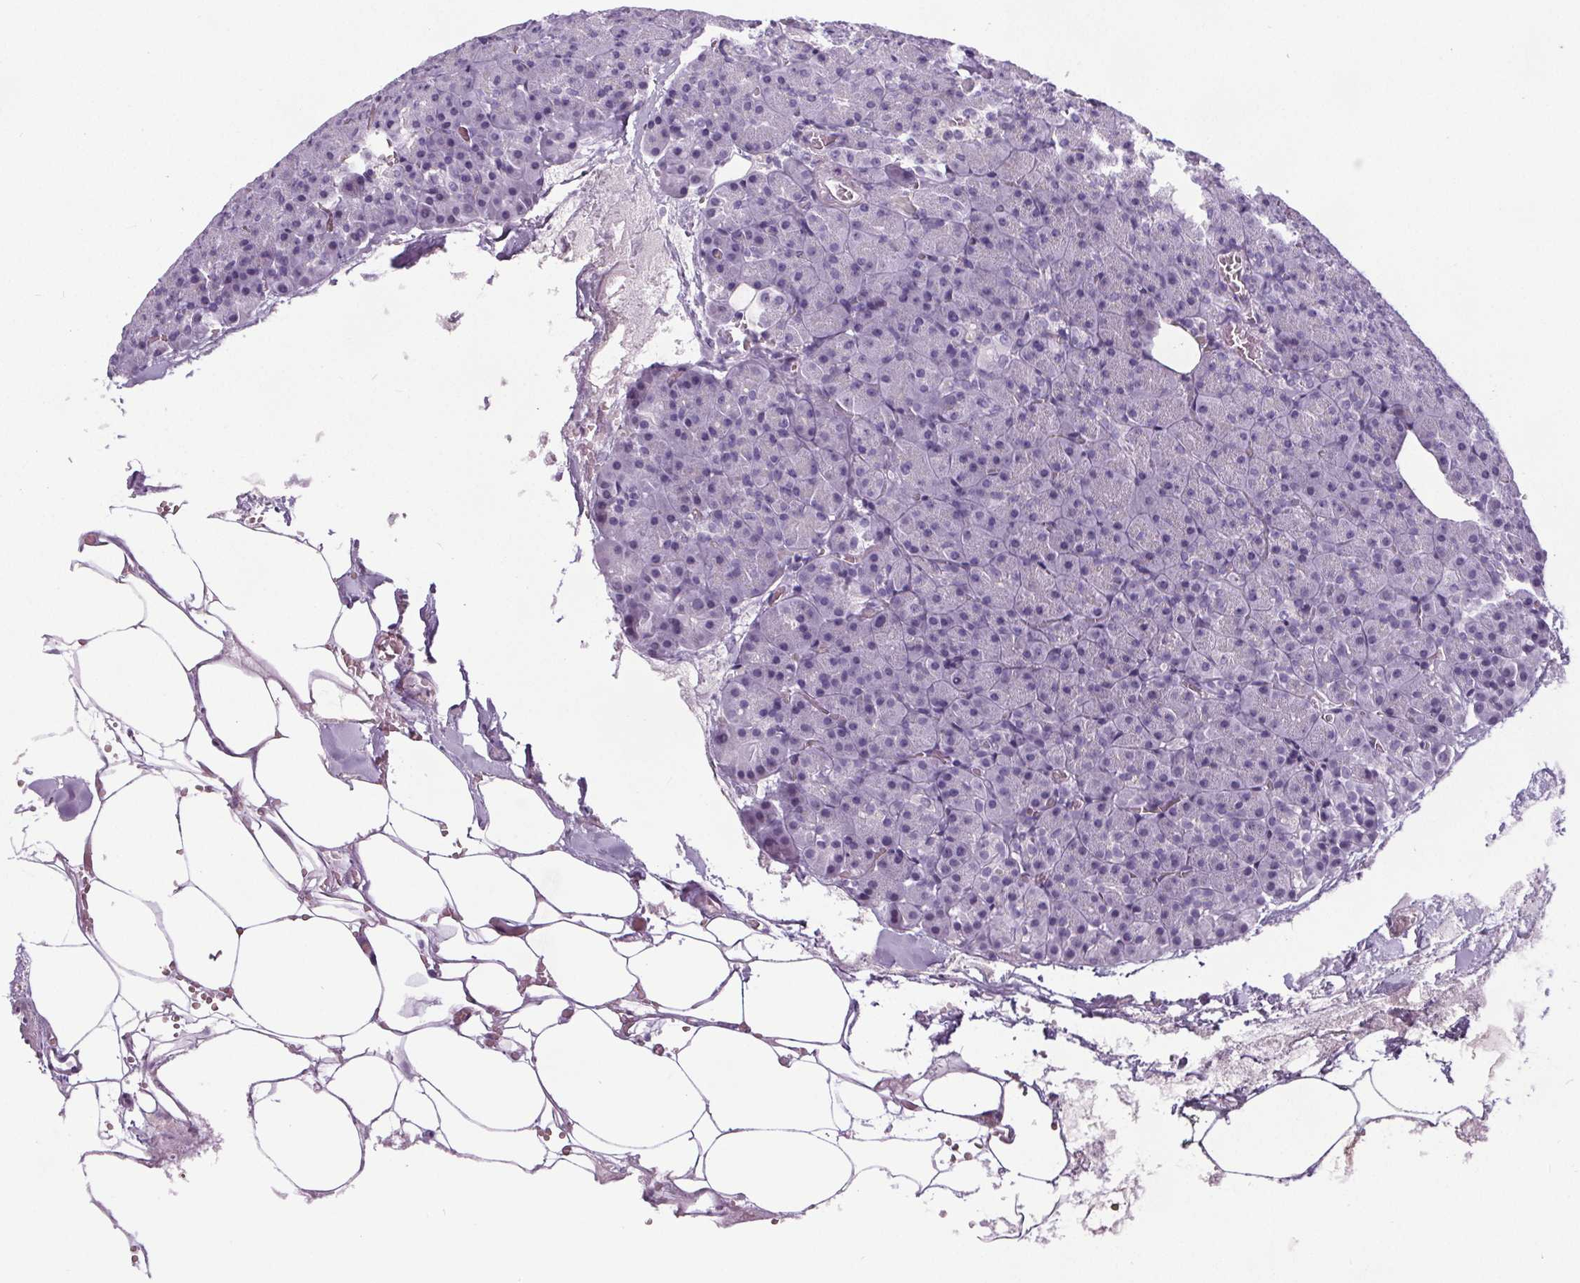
{"staining": {"intensity": "negative", "quantity": "none", "location": "none"}, "tissue": "pancreas", "cell_type": "Exocrine glandular cells", "image_type": "normal", "snomed": [{"axis": "morphology", "description": "Normal tissue, NOS"}, {"axis": "topography", "description": "Pancreas"}], "caption": "There is no significant expression in exocrine glandular cells of pancreas. The staining was performed using DAB to visualize the protein expression in brown, while the nuclei were stained in blue with hematoxylin (Magnification: 20x).", "gene": "ELAVL2", "patient": {"sex": "female", "age": 74}}